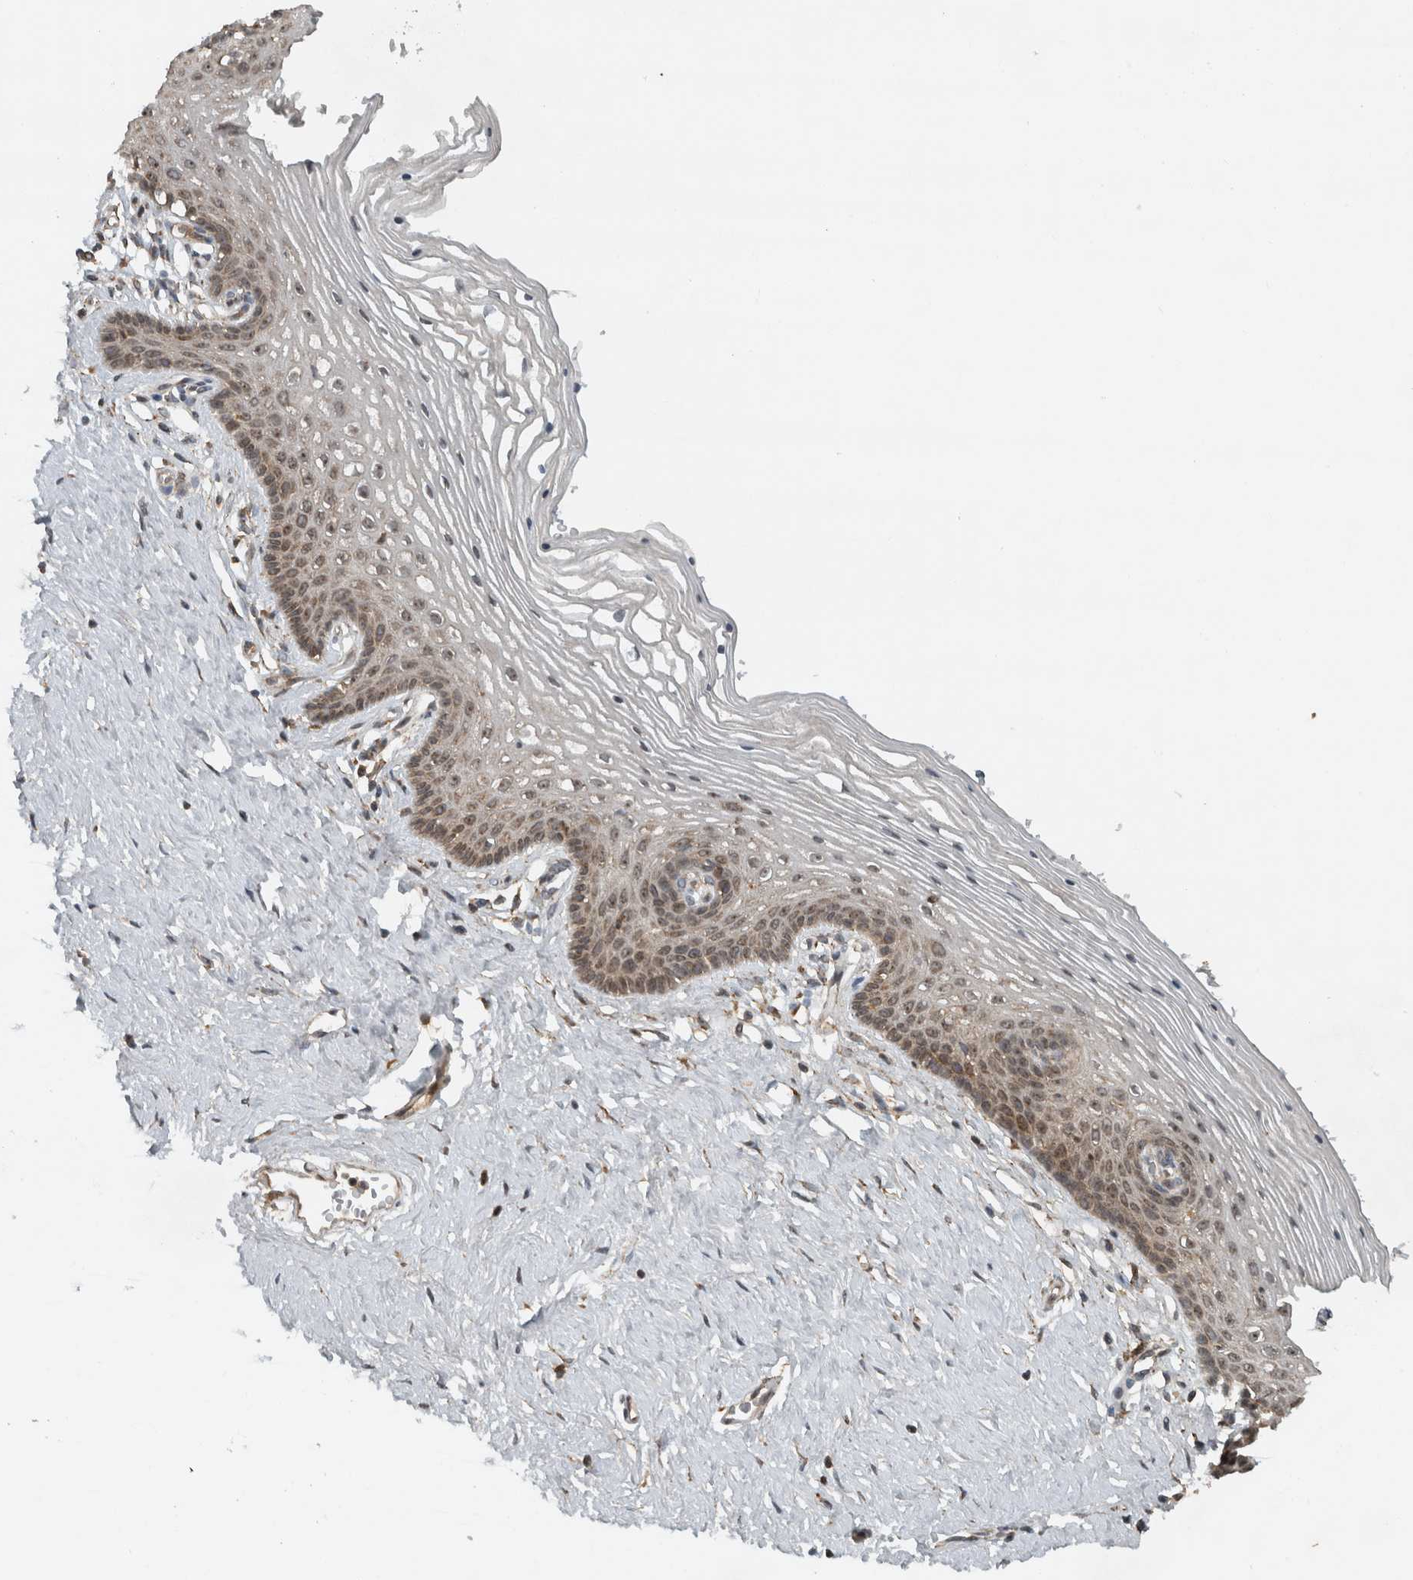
{"staining": {"intensity": "moderate", "quantity": "<25%", "location": "cytoplasmic/membranous,nuclear"}, "tissue": "vagina", "cell_type": "Squamous epithelial cells", "image_type": "normal", "snomed": [{"axis": "morphology", "description": "Normal tissue, NOS"}, {"axis": "topography", "description": "Vagina"}], "caption": "A low amount of moderate cytoplasmic/membranous,nuclear positivity is present in about <25% of squamous epithelial cells in unremarkable vagina. (DAB = brown stain, brightfield microscopy at high magnification).", "gene": "GPR137B", "patient": {"sex": "female", "age": 32}}